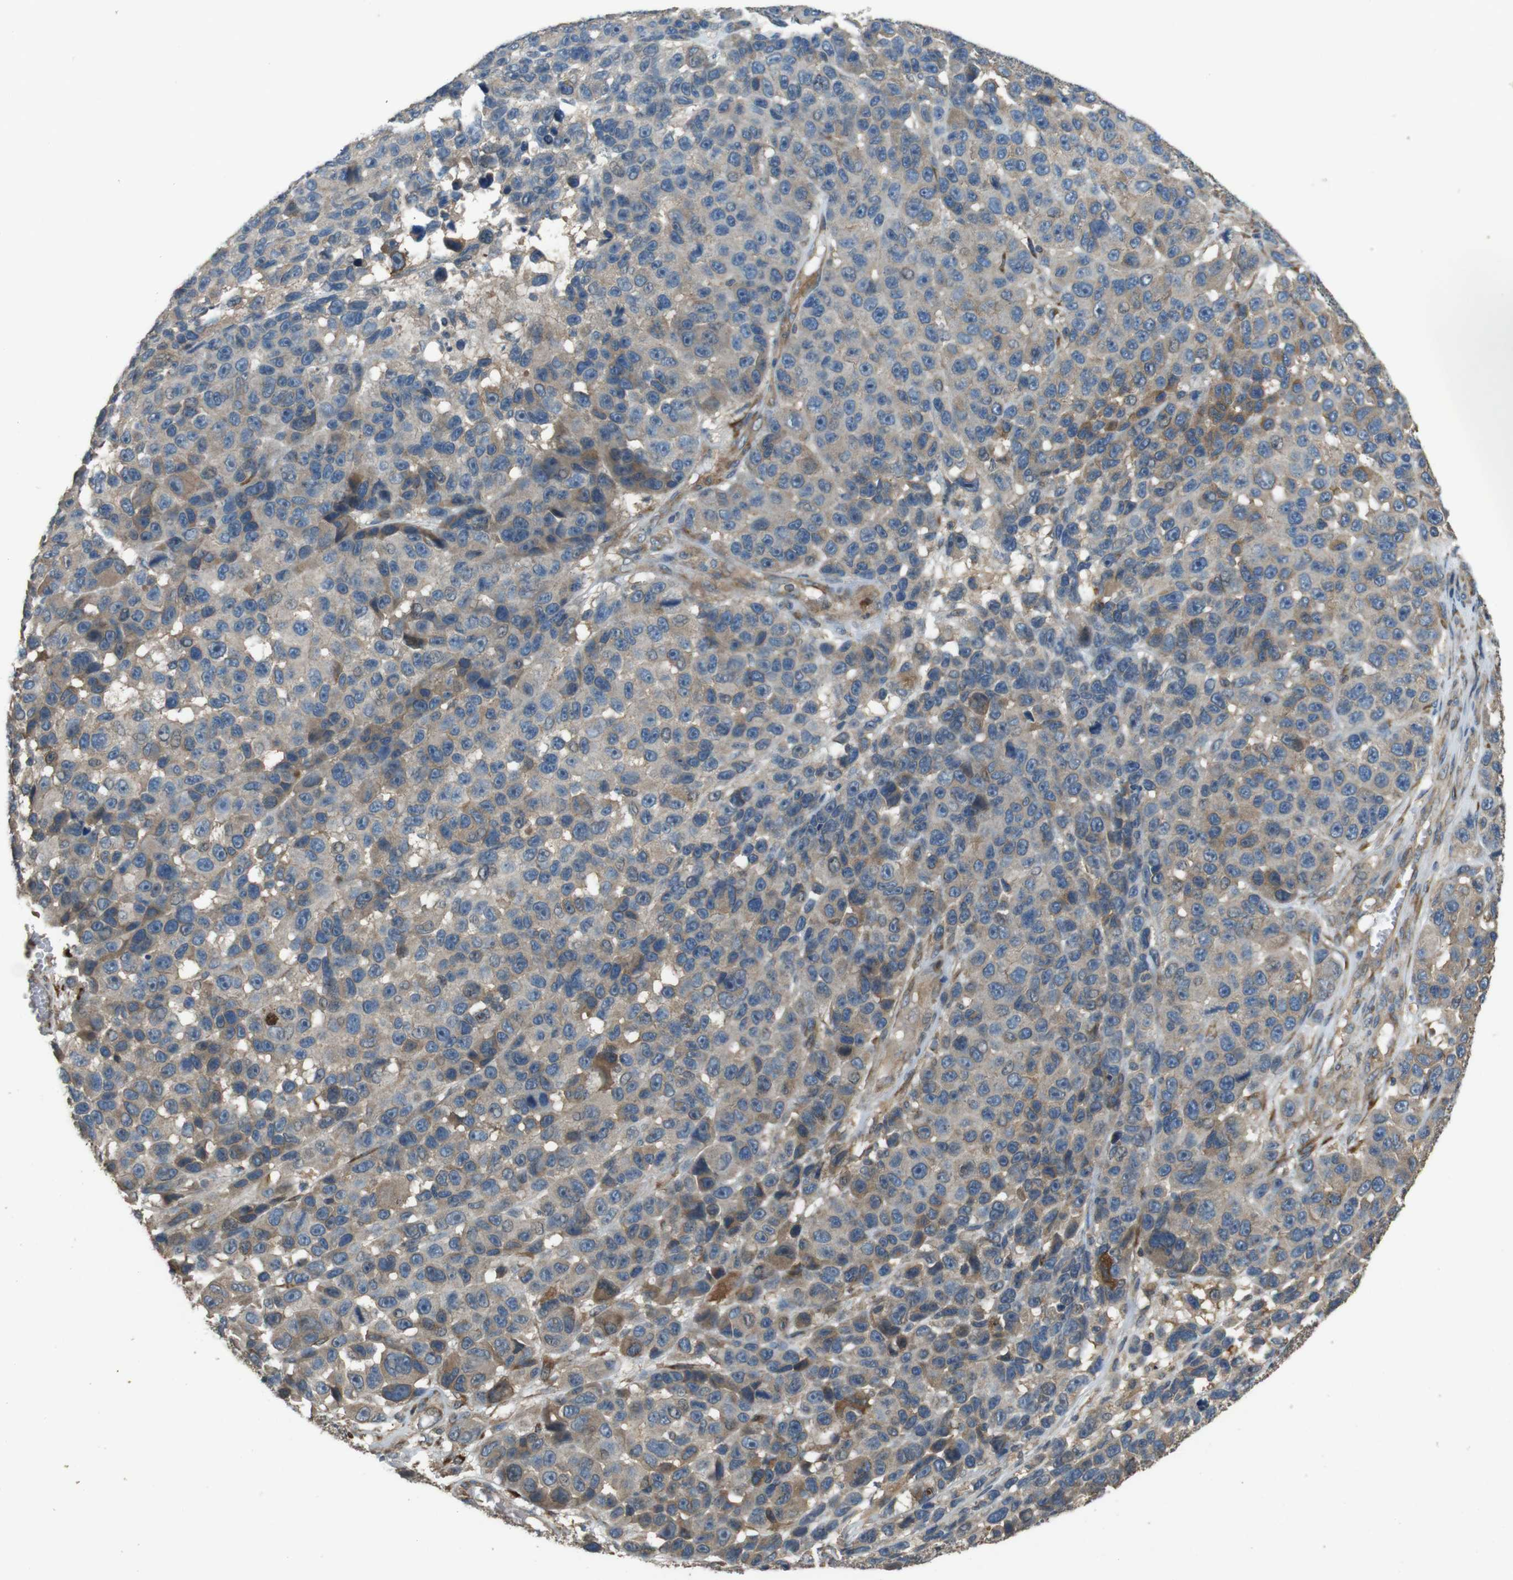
{"staining": {"intensity": "moderate", "quantity": "25%-75%", "location": "cytoplasmic/membranous"}, "tissue": "melanoma", "cell_type": "Tumor cells", "image_type": "cancer", "snomed": [{"axis": "morphology", "description": "Malignant melanoma, NOS"}, {"axis": "topography", "description": "Skin"}], "caption": "A medium amount of moderate cytoplasmic/membranous expression is appreciated in about 25%-75% of tumor cells in malignant melanoma tissue.", "gene": "ARHGAP24", "patient": {"sex": "male", "age": 53}}